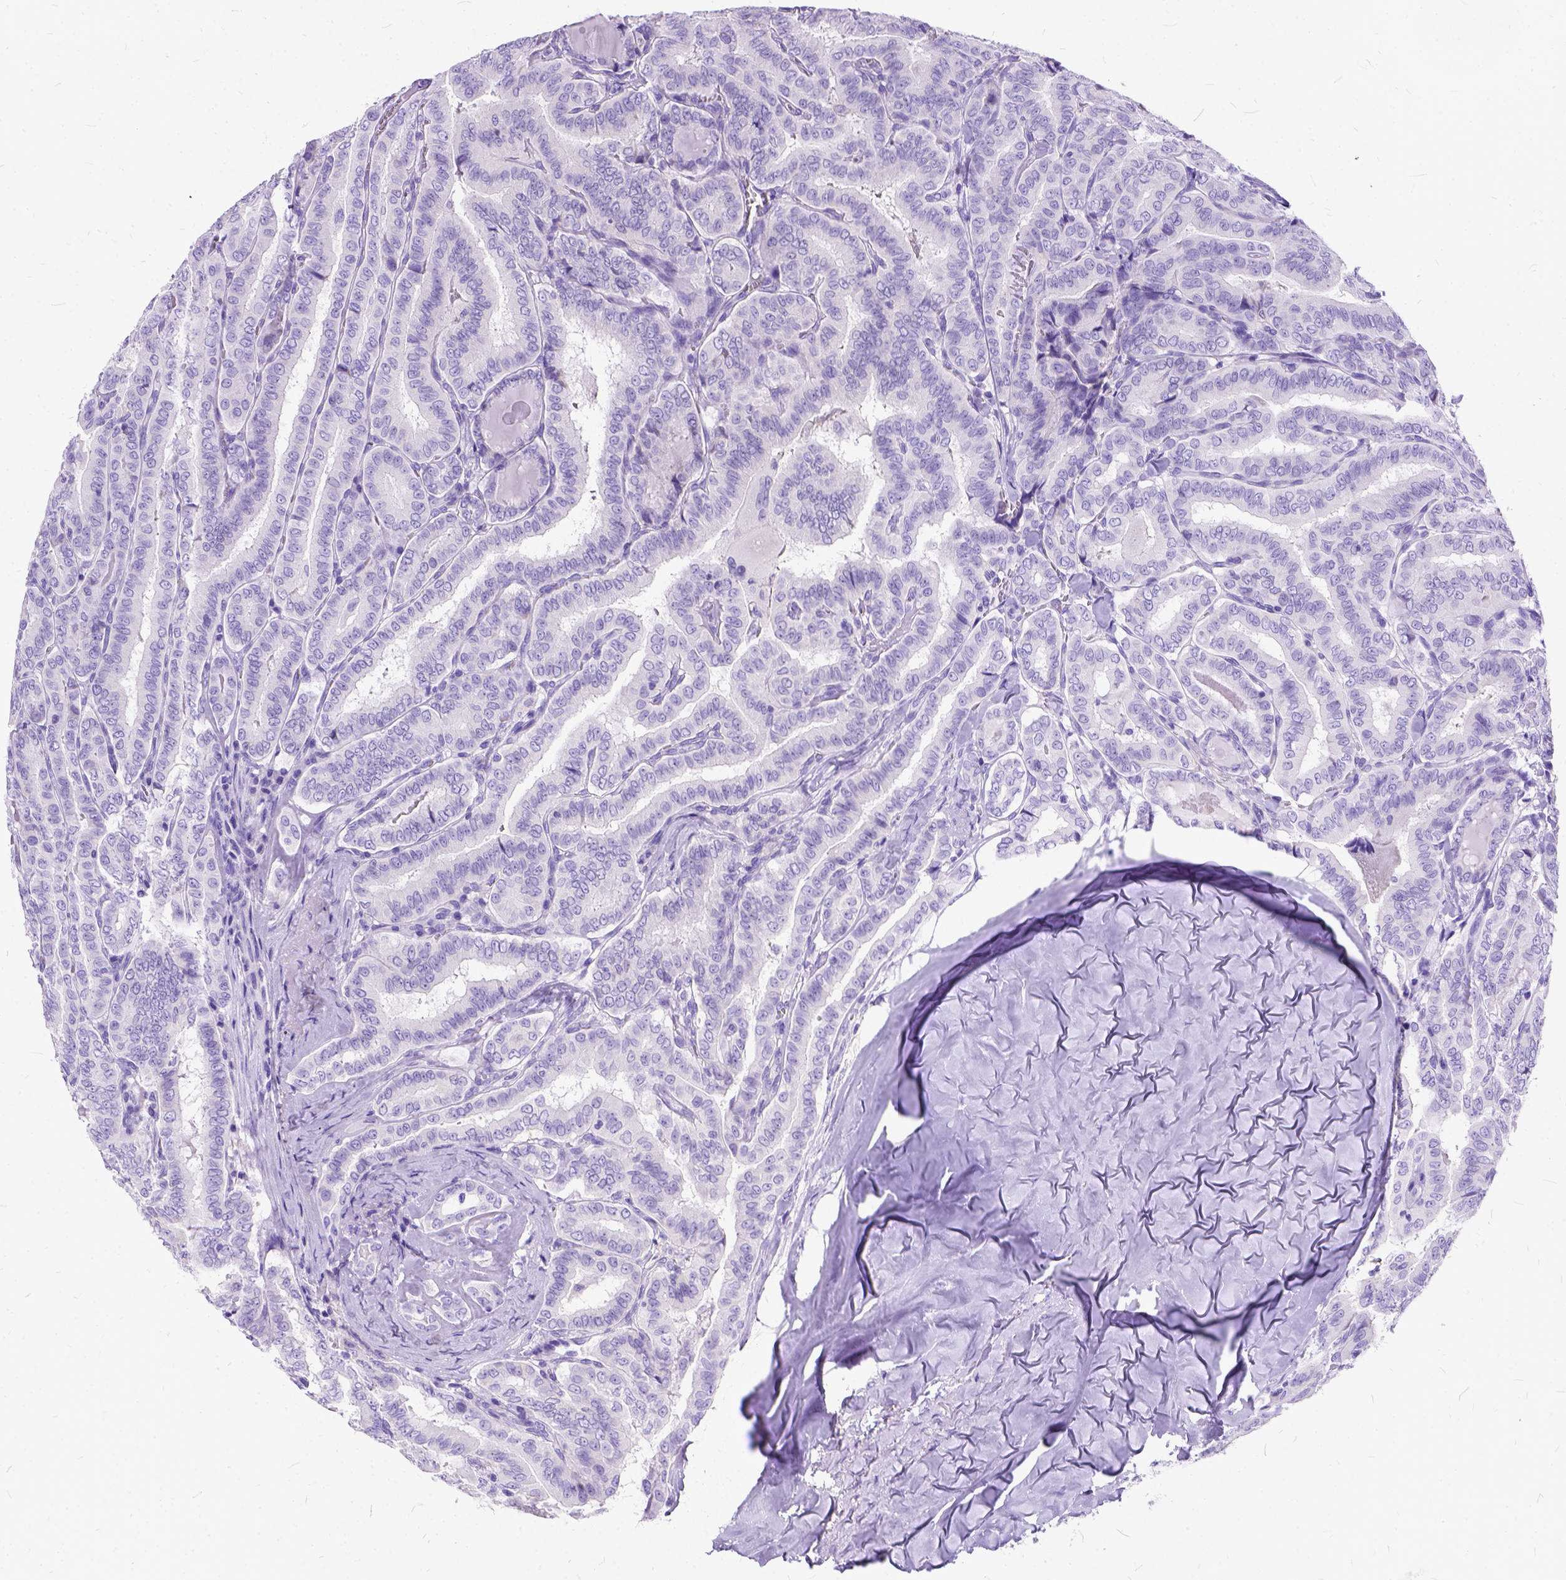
{"staining": {"intensity": "negative", "quantity": "none", "location": "none"}, "tissue": "thyroid cancer", "cell_type": "Tumor cells", "image_type": "cancer", "snomed": [{"axis": "morphology", "description": "Papillary adenocarcinoma, NOS"}, {"axis": "morphology", "description": "Papillary adenoma metastatic"}, {"axis": "topography", "description": "Thyroid gland"}], "caption": "This is an immunohistochemistry photomicrograph of thyroid cancer. There is no positivity in tumor cells.", "gene": "C1QTNF3", "patient": {"sex": "female", "age": 50}}